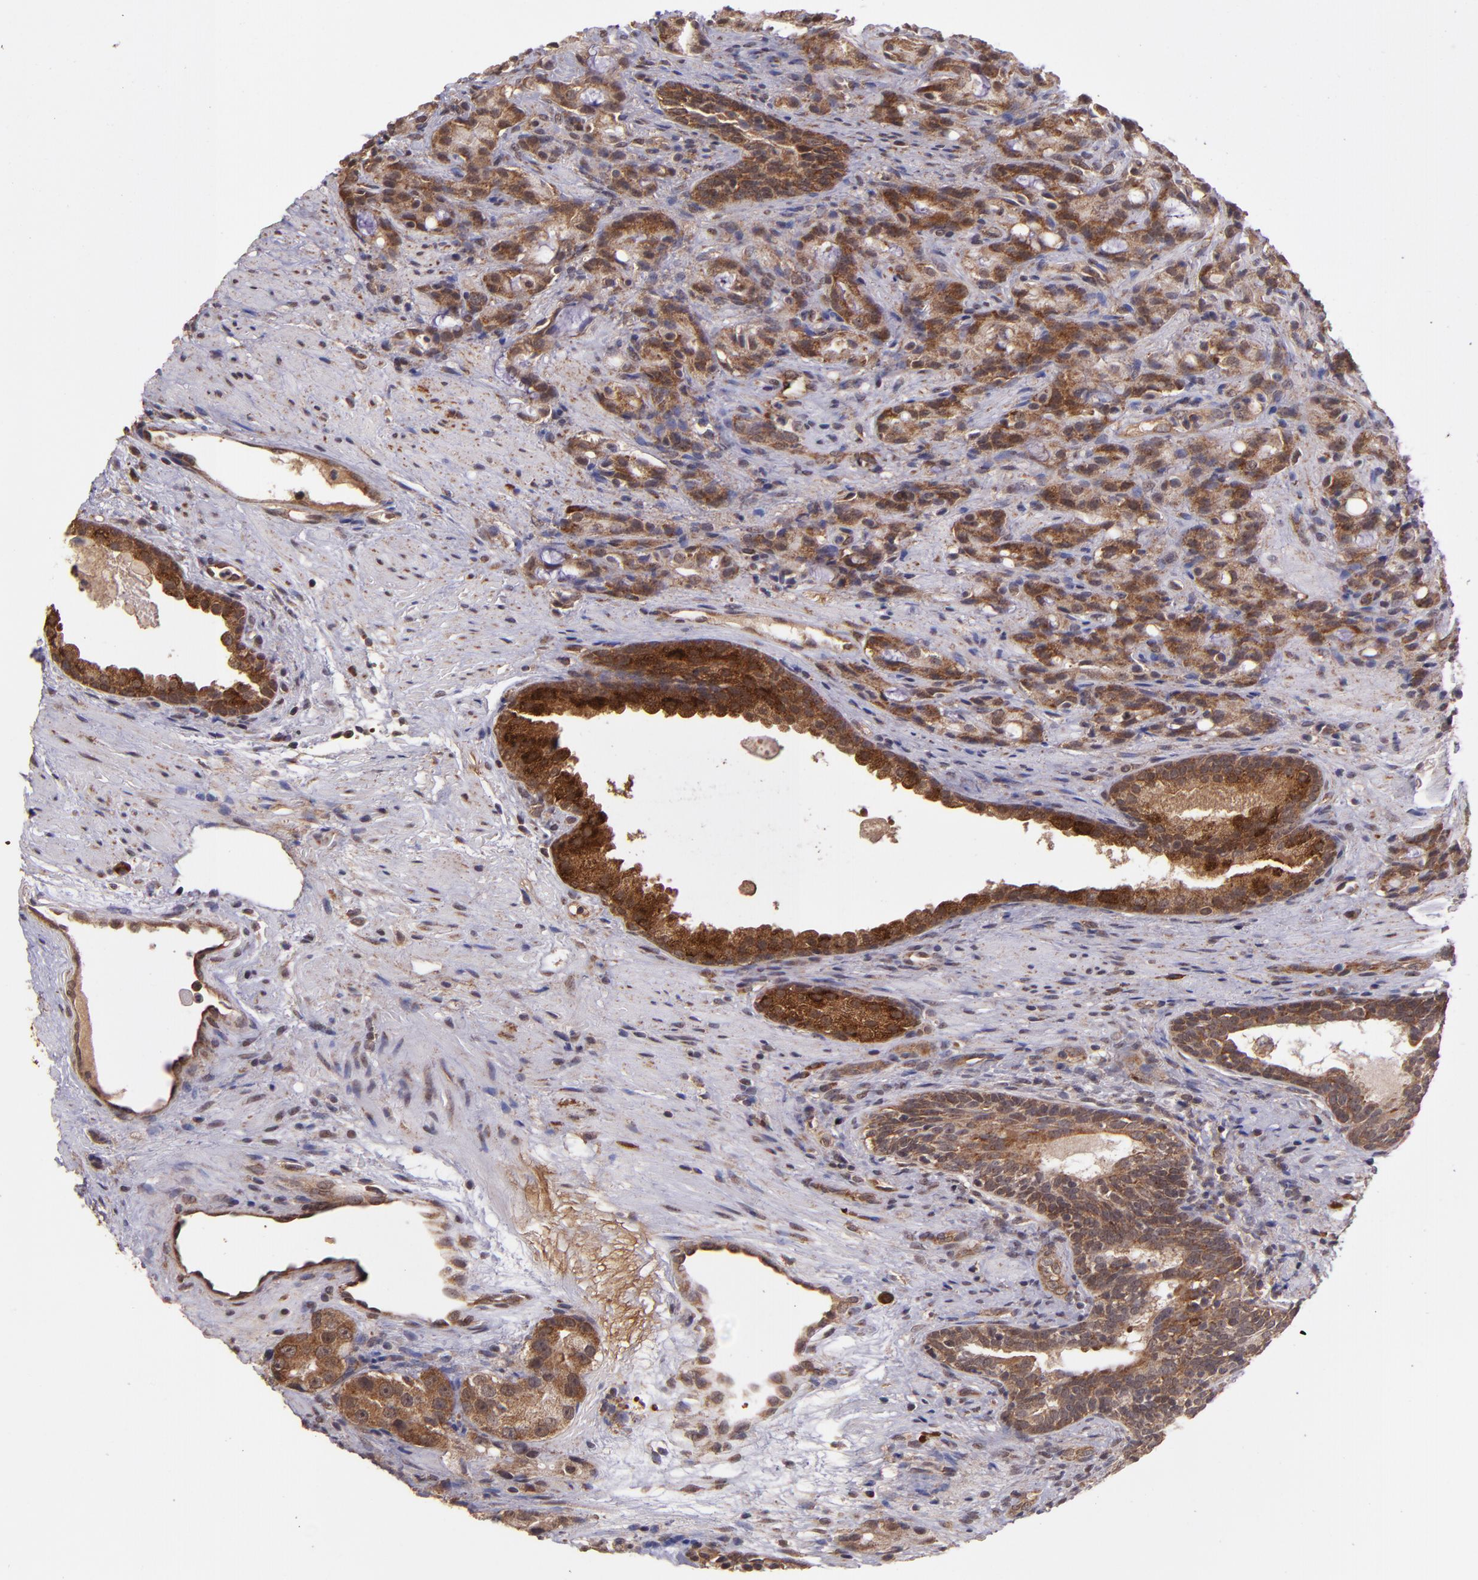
{"staining": {"intensity": "strong", "quantity": ">75%", "location": "cytoplasmic/membranous"}, "tissue": "prostate cancer", "cell_type": "Tumor cells", "image_type": "cancer", "snomed": [{"axis": "morphology", "description": "Adenocarcinoma, High grade"}, {"axis": "topography", "description": "Prostate"}], "caption": "This histopathology image exhibits immunohistochemistry staining of human prostate cancer (high-grade adenocarcinoma), with high strong cytoplasmic/membranous expression in about >75% of tumor cells.", "gene": "USP51", "patient": {"sex": "male", "age": 72}}